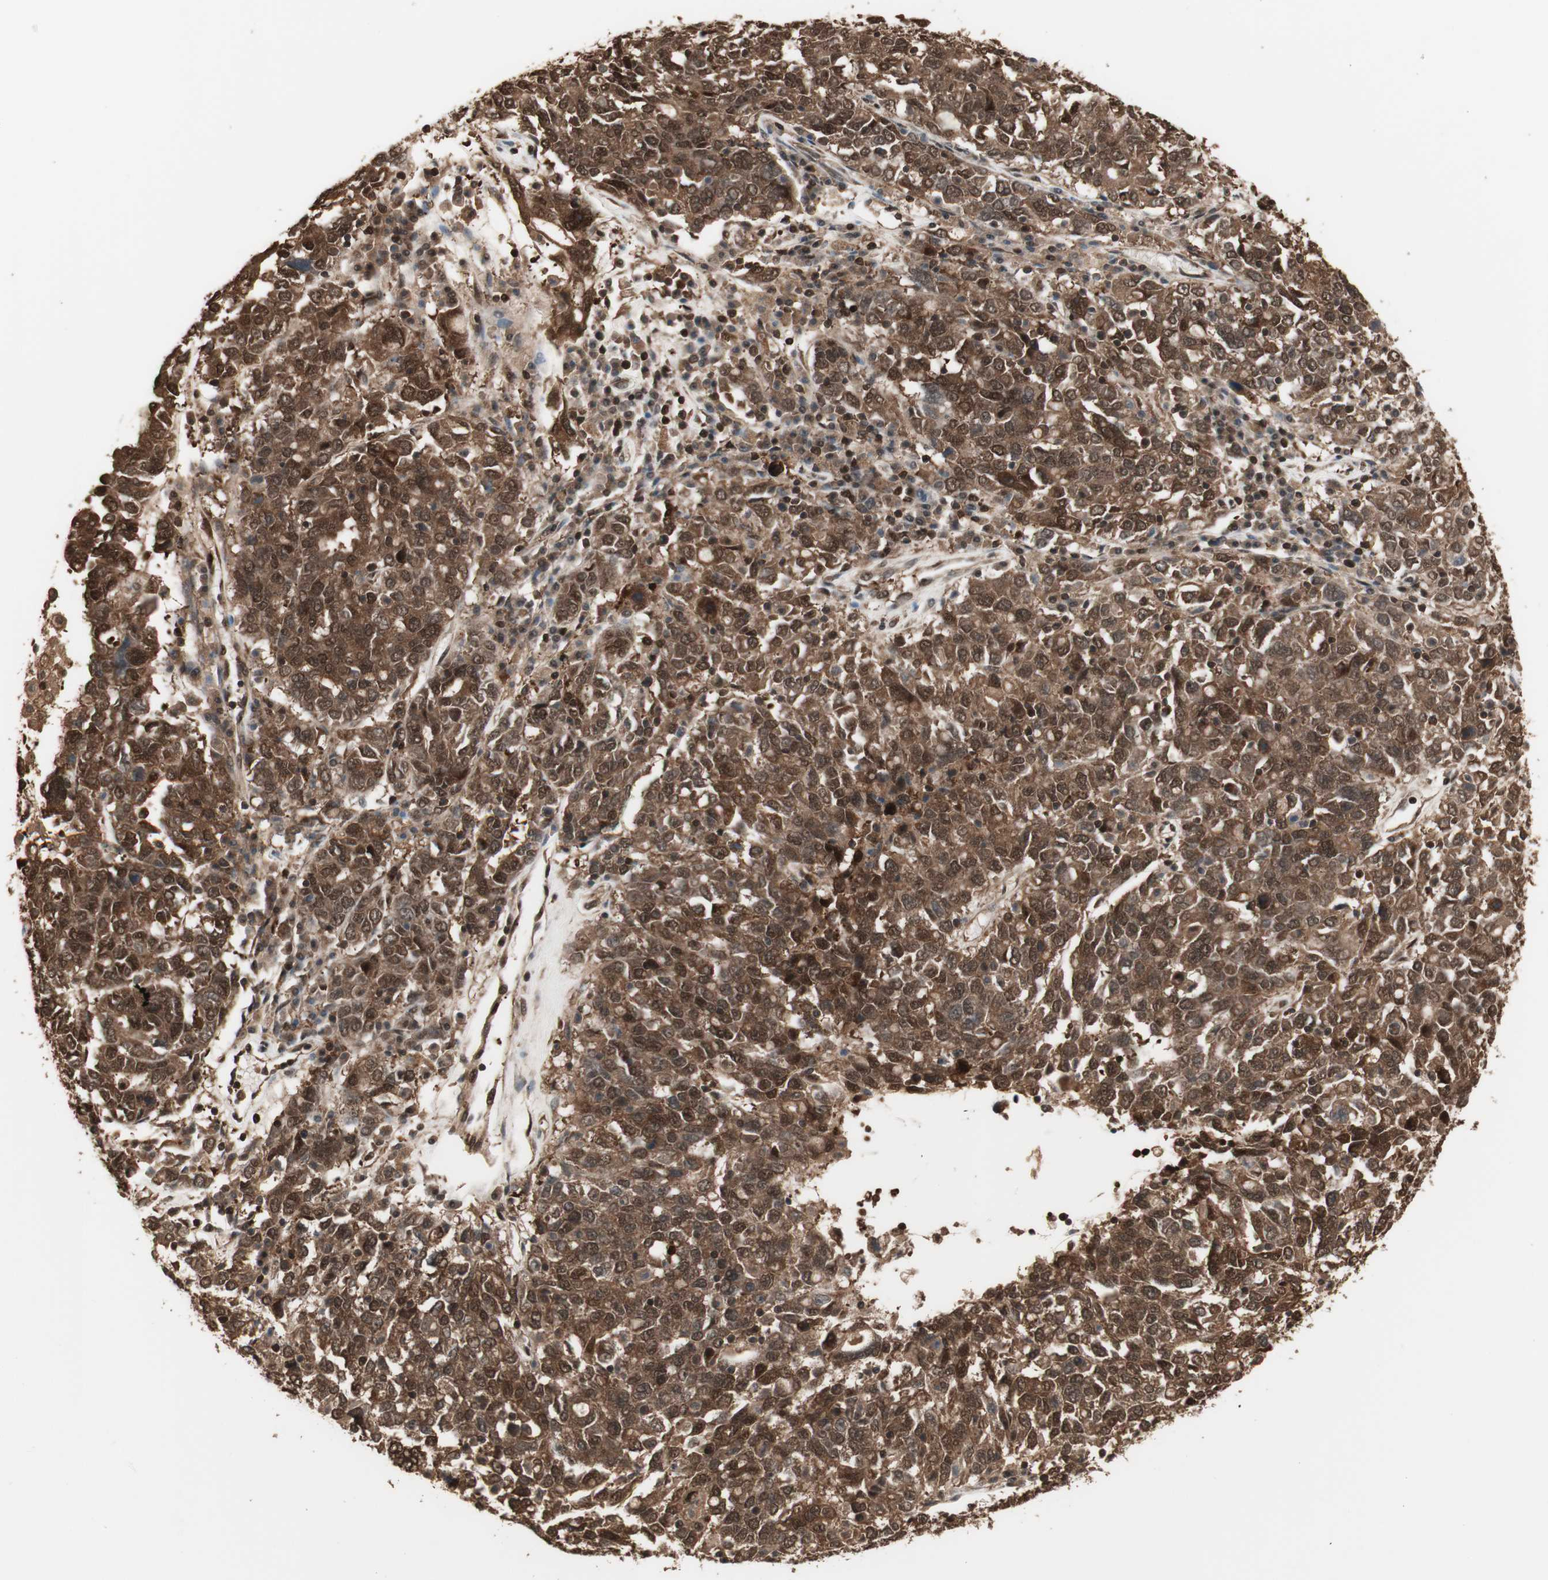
{"staining": {"intensity": "strong", "quantity": ">75%", "location": "cytoplasmic/membranous,nuclear"}, "tissue": "ovarian cancer", "cell_type": "Tumor cells", "image_type": "cancer", "snomed": [{"axis": "morphology", "description": "Carcinoma, endometroid"}, {"axis": "topography", "description": "Ovary"}], "caption": "An image showing strong cytoplasmic/membranous and nuclear staining in about >75% of tumor cells in ovarian cancer (endometroid carcinoma), as visualized by brown immunohistochemical staining.", "gene": "YWHAB", "patient": {"sex": "female", "age": 62}}